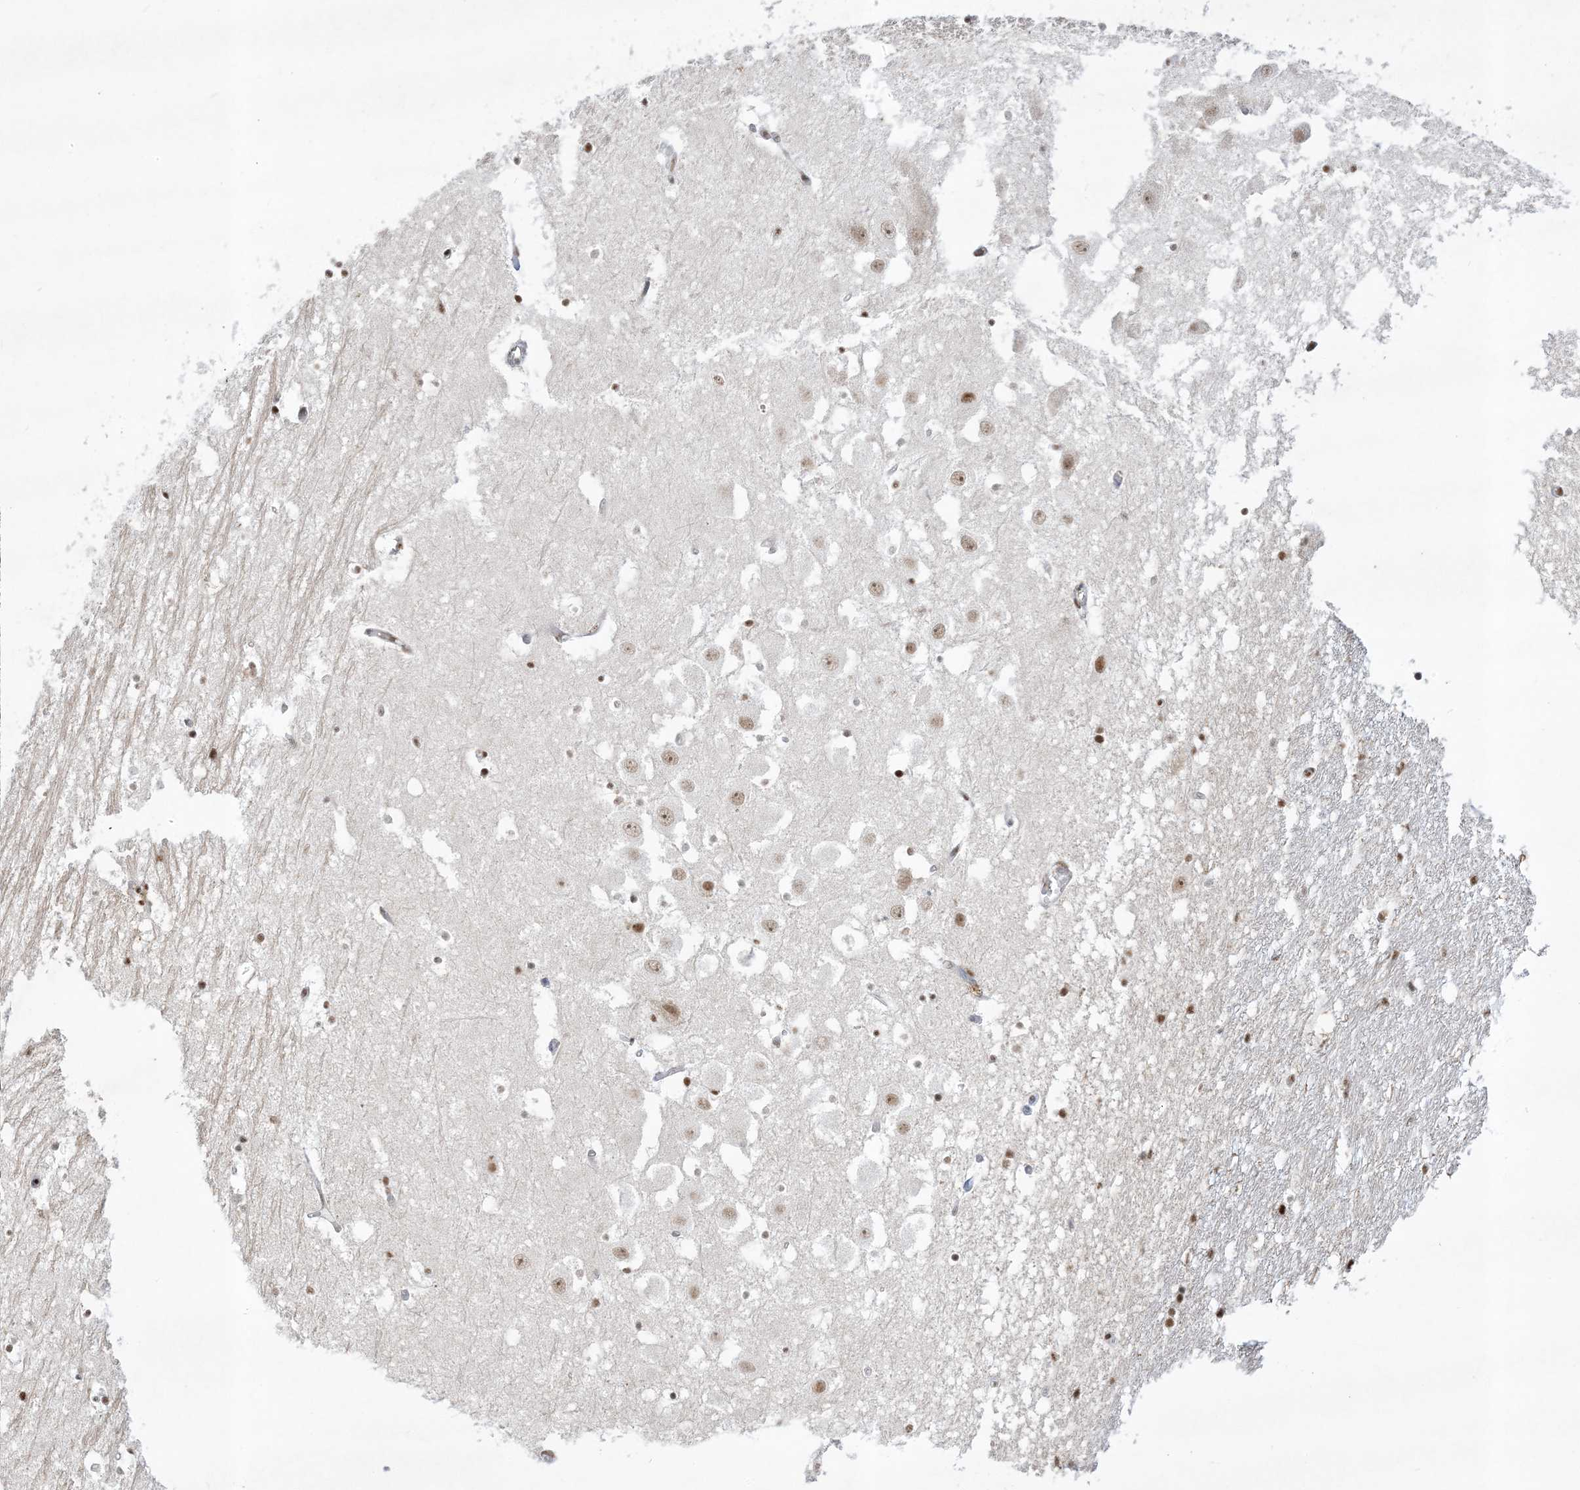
{"staining": {"intensity": "moderate", "quantity": ">75%", "location": "nuclear"}, "tissue": "hippocampus", "cell_type": "Glial cells", "image_type": "normal", "snomed": [{"axis": "morphology", "description": "Normal tissue, NOS"}, {"axis": "topography", "description": "Hippocampus"}], "caption": "IHC of benign hippocampus demonstrates medium levels of moderate nuclear positivity in approximately >75% of glial cells. Using DAB (brown) and hematoxylin (blue) stains, captured at high magnification using brightfield microscopy.", "gene": "PPIL2", "patient": {"sex": "female", "age": 52}}